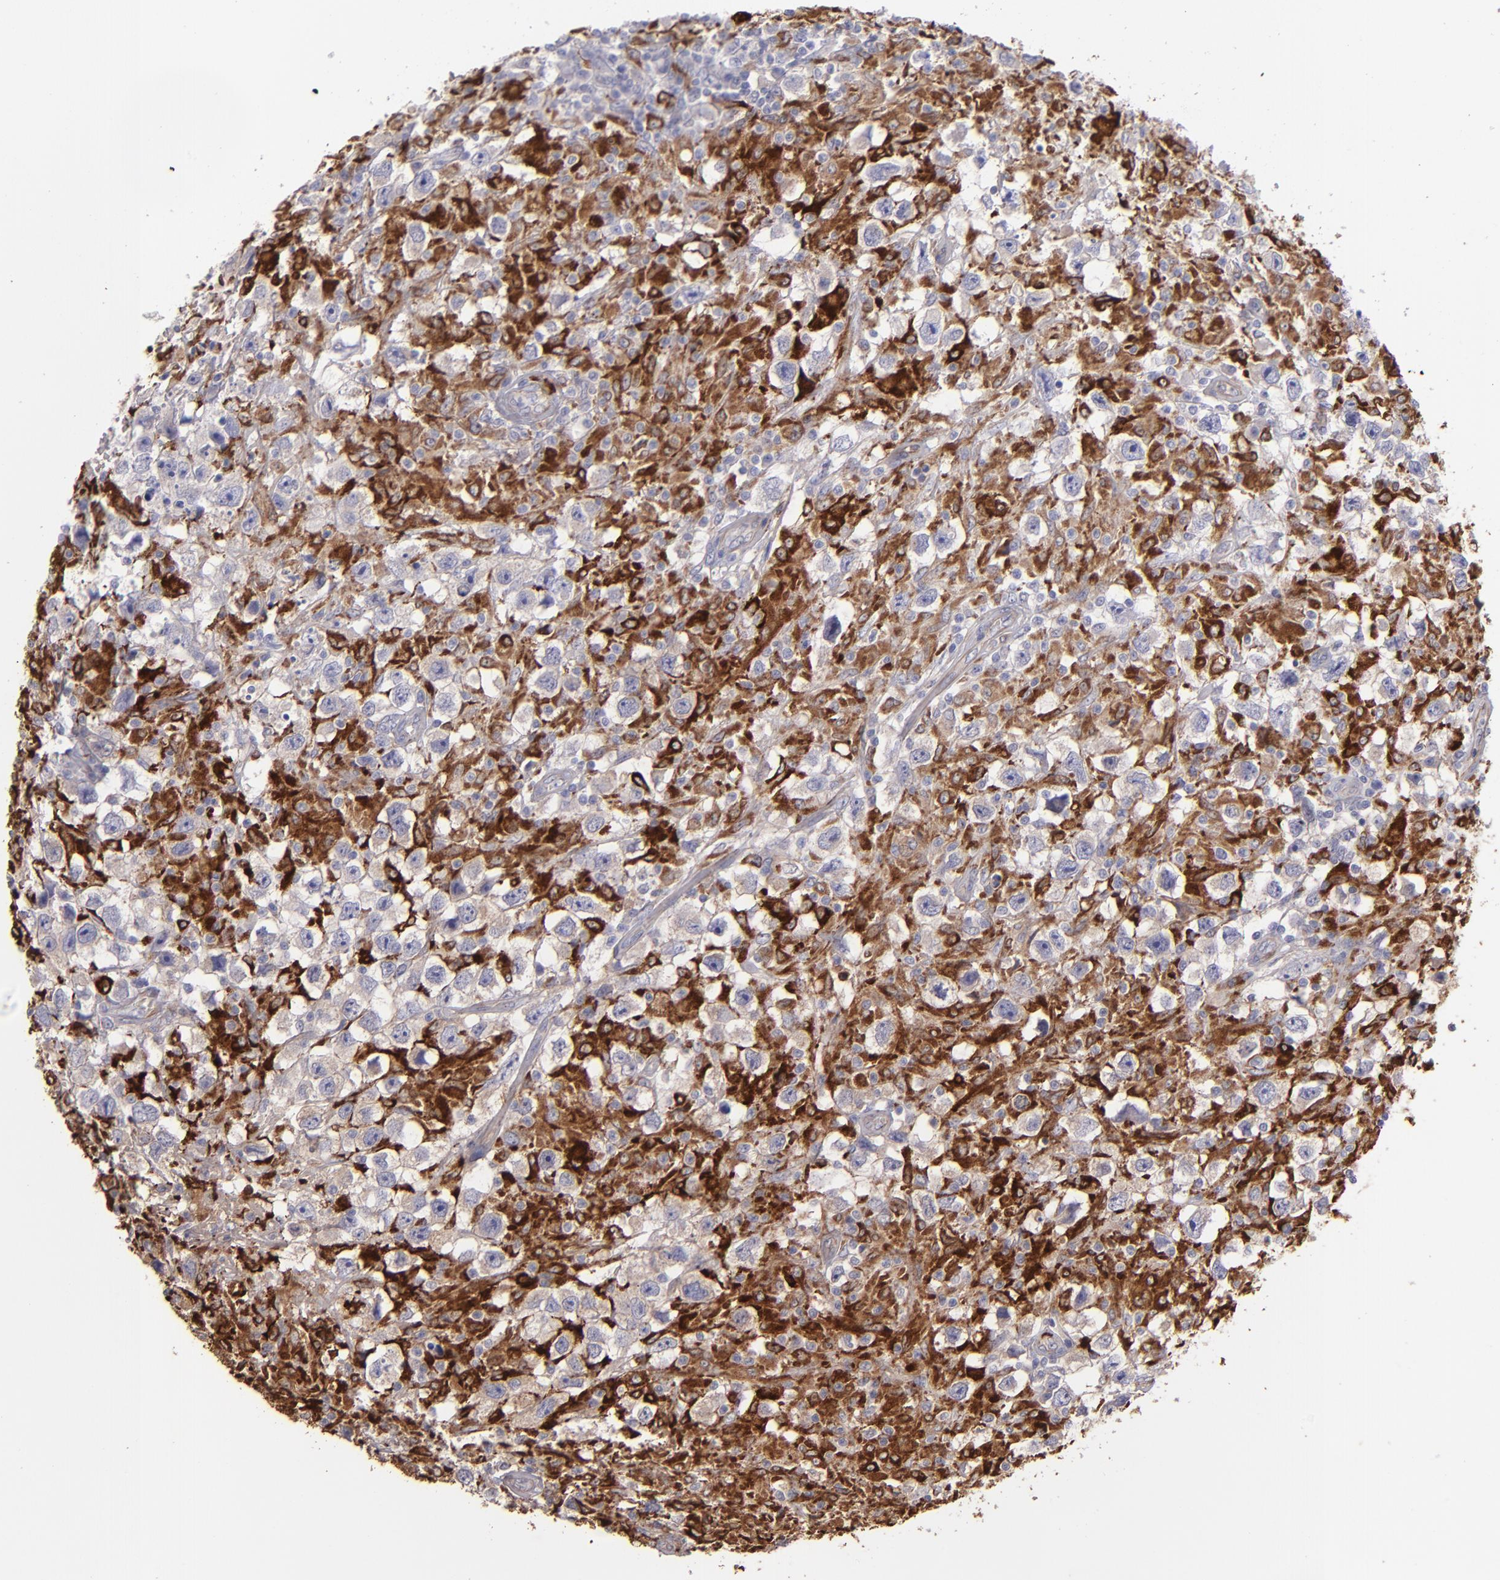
{"staining": {"intensity": "moderate", "quantity": "<25%", "location": "cytoplasmic/membranous"}, "tissue": "testis cancer", "cell_type": "Tumor cells", "image_type": "cancer", "snomed": [{"axis": "morphology", "description": "Seminoma, NOS"}, {"axis": "topography", "description": "Testis"}], "caption": "Immunohistochemistry (IHC) staining of testis cancer, which displays low levels of moderate cytoplasmic/membranous staining in approximately <25% of tumor cells indicating moderate cytoplasmic/membranous protein staining. The staining was performed using DAB (brown) for protein detection and nuclei were counterstained in hematoxylin (blue).", "gene": "C1QA", "patient": {"sex": "male", "age": 34}}